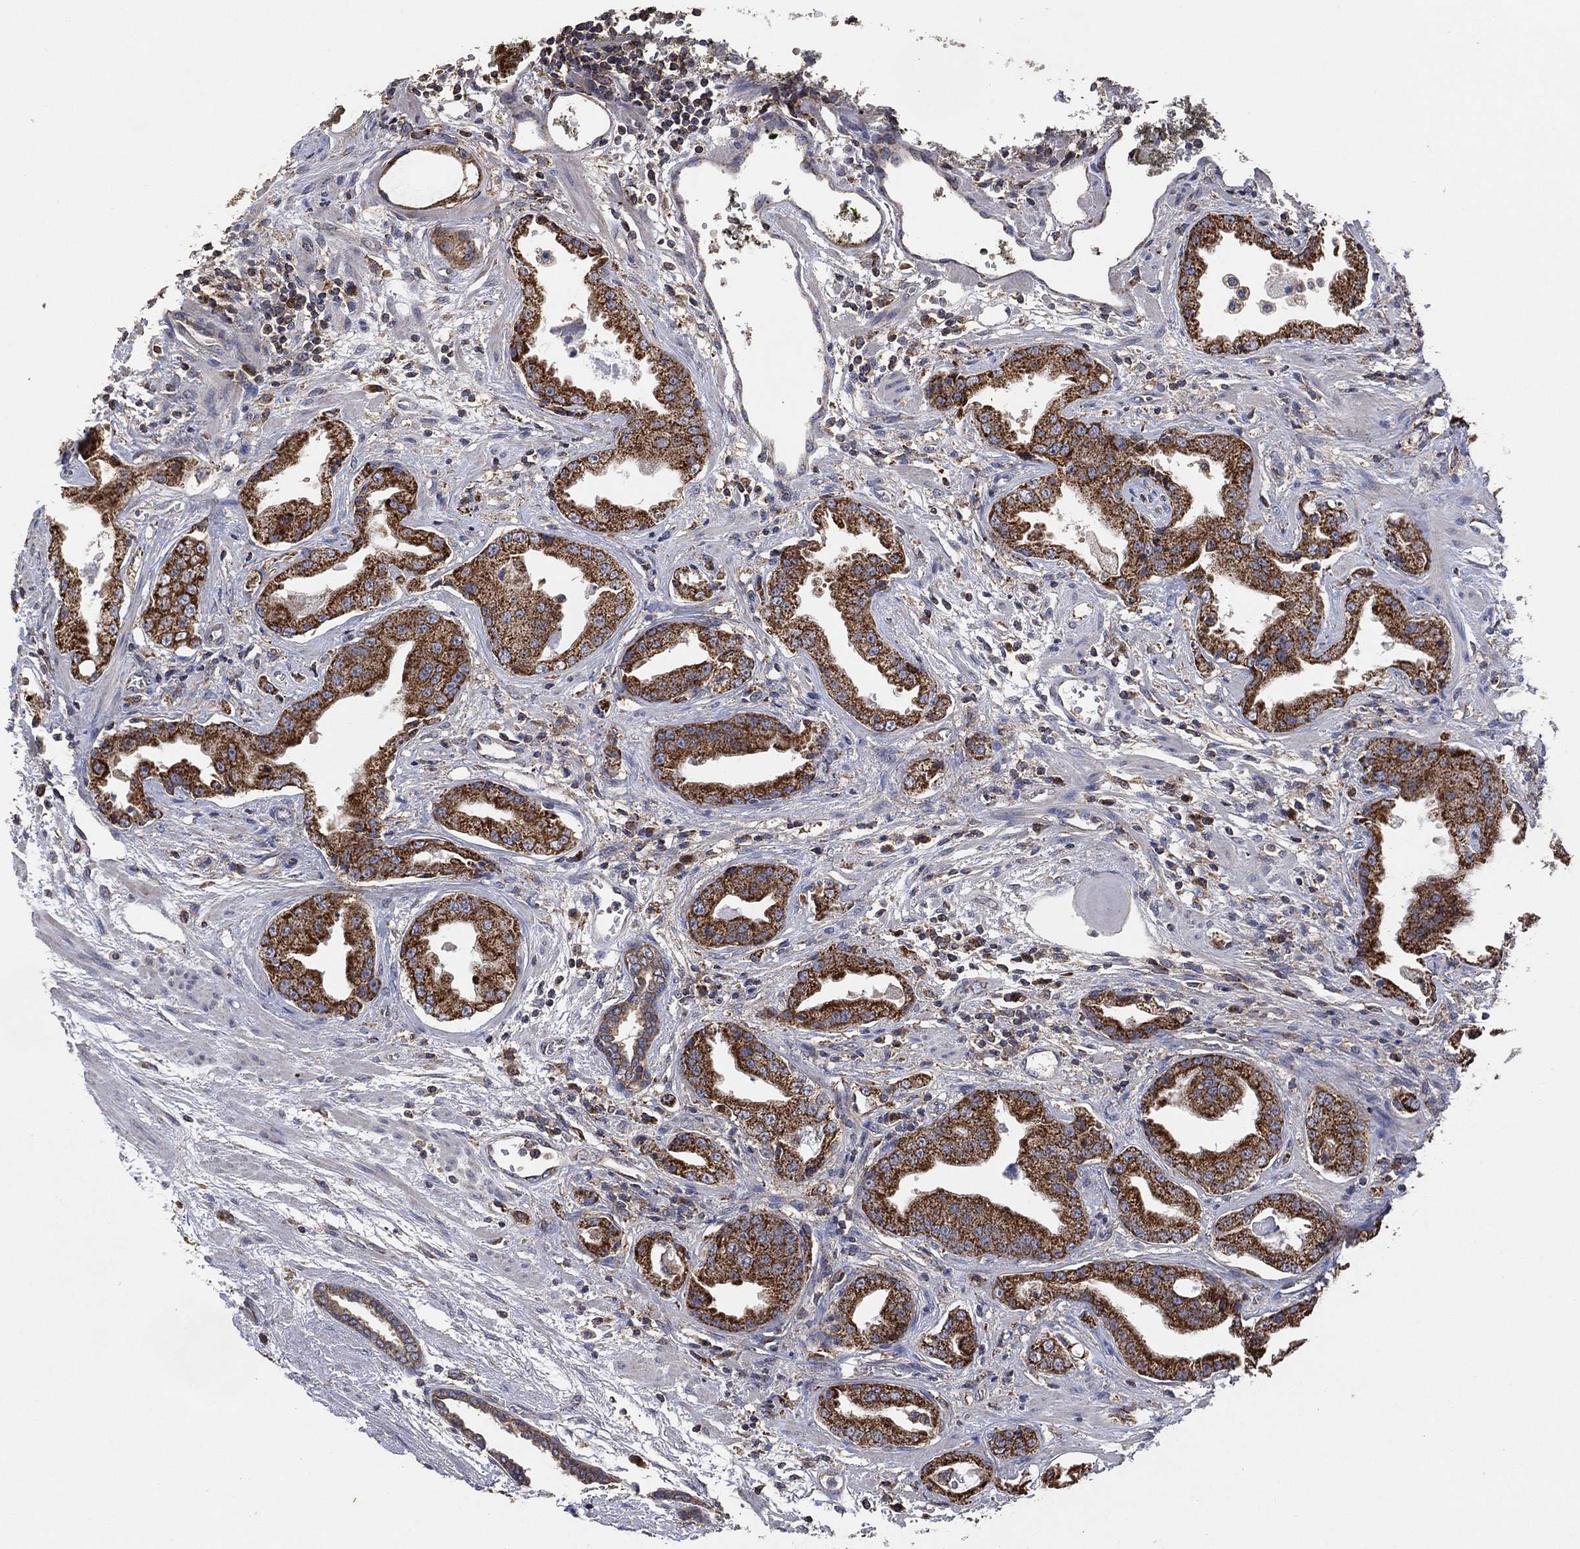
{"staining": {"intensity": "strong", "quantity": ">75%", "location": "cytoplasmic/membranous"}, "tissue": "prostate cancer", "cell_type": "Tumor cells", "image_type": "cancer", "snomed": [{"axis": "morphology", "description": "Adenocarcinoma, Low grade"}, {"axis": "topography", "description": "Prostate"}], "caption": "The photomicrograph exhibits a brown stain indicating the presence of a protein in the cytoplasmic/membranous of tumor cells in prostate cancer.", "gene": "LIMD1", "patient": {"sex": "male", "age": 62}}